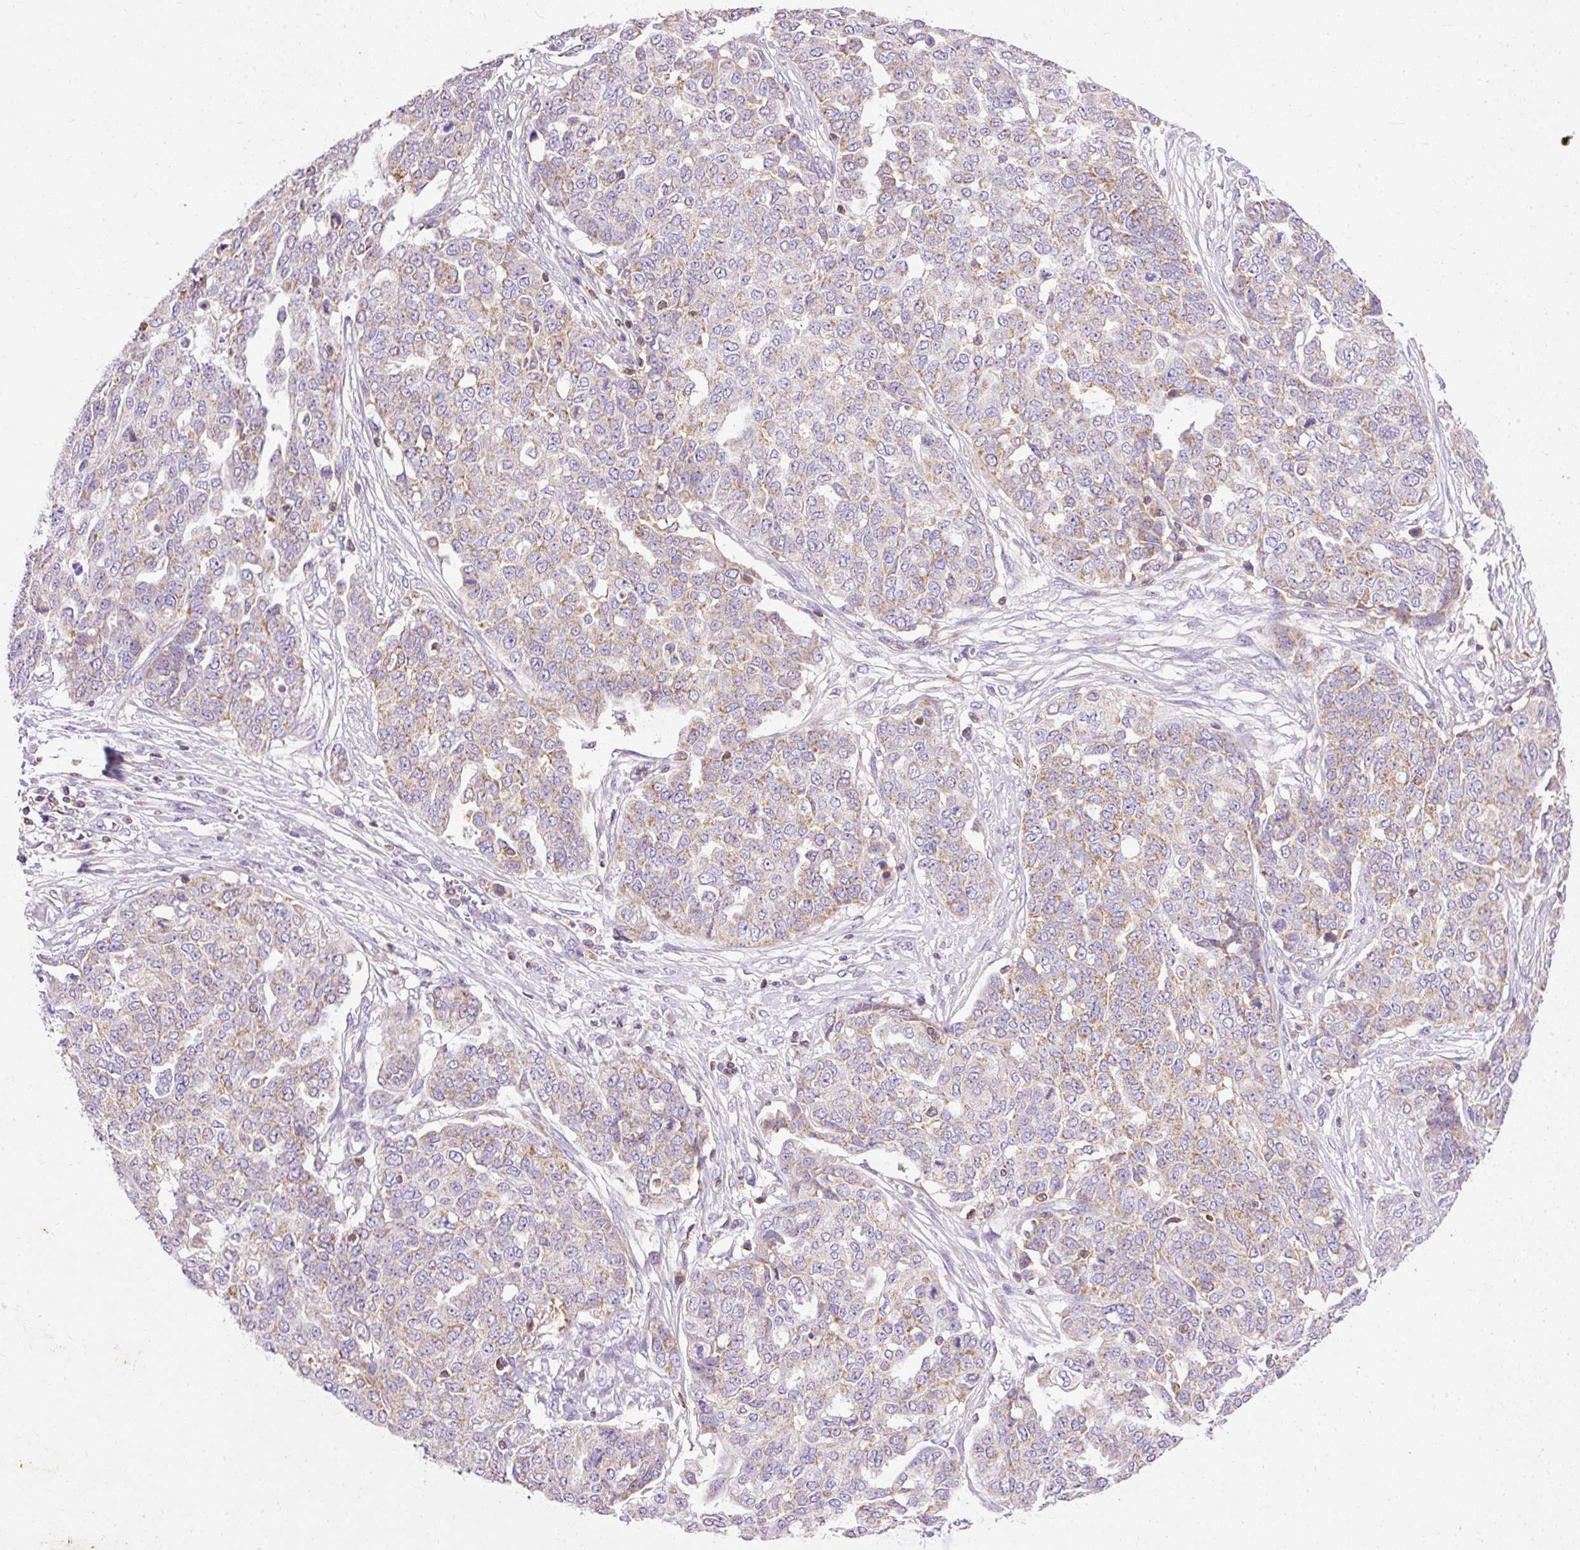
{"staining": {"intensity": "weak", "quantity": "25%-75%", "location": "cytoplasmic/membranous"}, "tissue": "ovarian cancer", "cell_type": "Tumor cells", "image_type": "cancer", "snomed": [{"axis": "morphology", "description": "Cystadenocarcinoma, serous, NOS"}, {"axis": "topography", "description": "Soft tissue"}, {"axis": "topography", "description": "Ovary"}], "caption": "Immunohistochemistry (IHC) micrograph of ovarian cancer (serous cystadenocarcinoma) stained for a protein (brown), which reveals low levels of weak cytoplasmic/membranous expression in approximately 25%-75% of tumor cells.", "gene": "IMMT", "patient": {"sex": "female", "age": 57}}